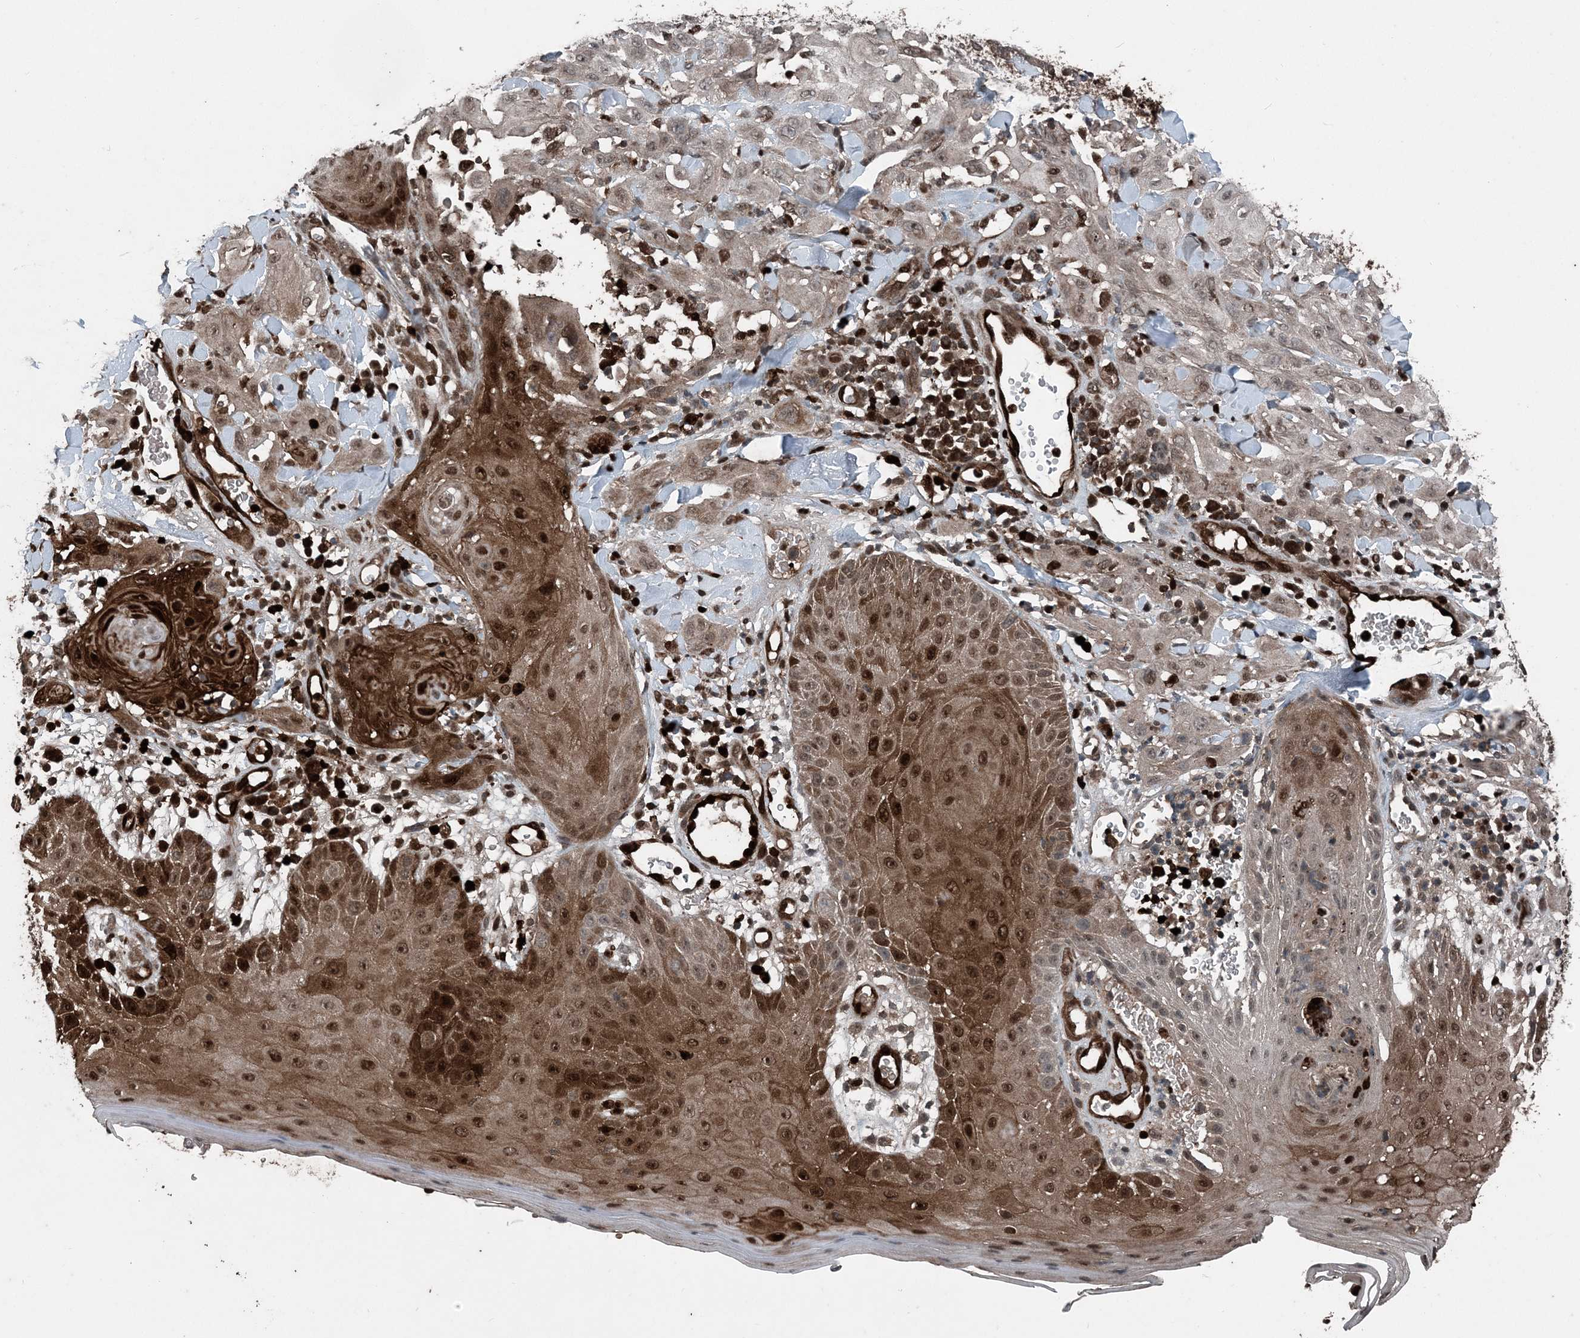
{"staining": {"intensity": "moderate", "quantity": "<25%", "location": "cytoplasmic/membranous,nuclear"}, "tissue": "skin cancer", "cell_type": "Tumor cells", "image_type": "cancer", "snomed": [{"axis": "morphology", "description": "Squamous cell carcinoma, NOS"}, {"axis": "topography", "description": "Skin"}], "caption": "Skin squamous cell carcinoma stained with IHC shows moderate cytoplasmic/membranous and nuclear staining in approximately <25% of tumor cells. (IHC, brightfield microscopy, high magnification).", "gene": "CFL1", "patient": {"sex": "male", "age": 24}}